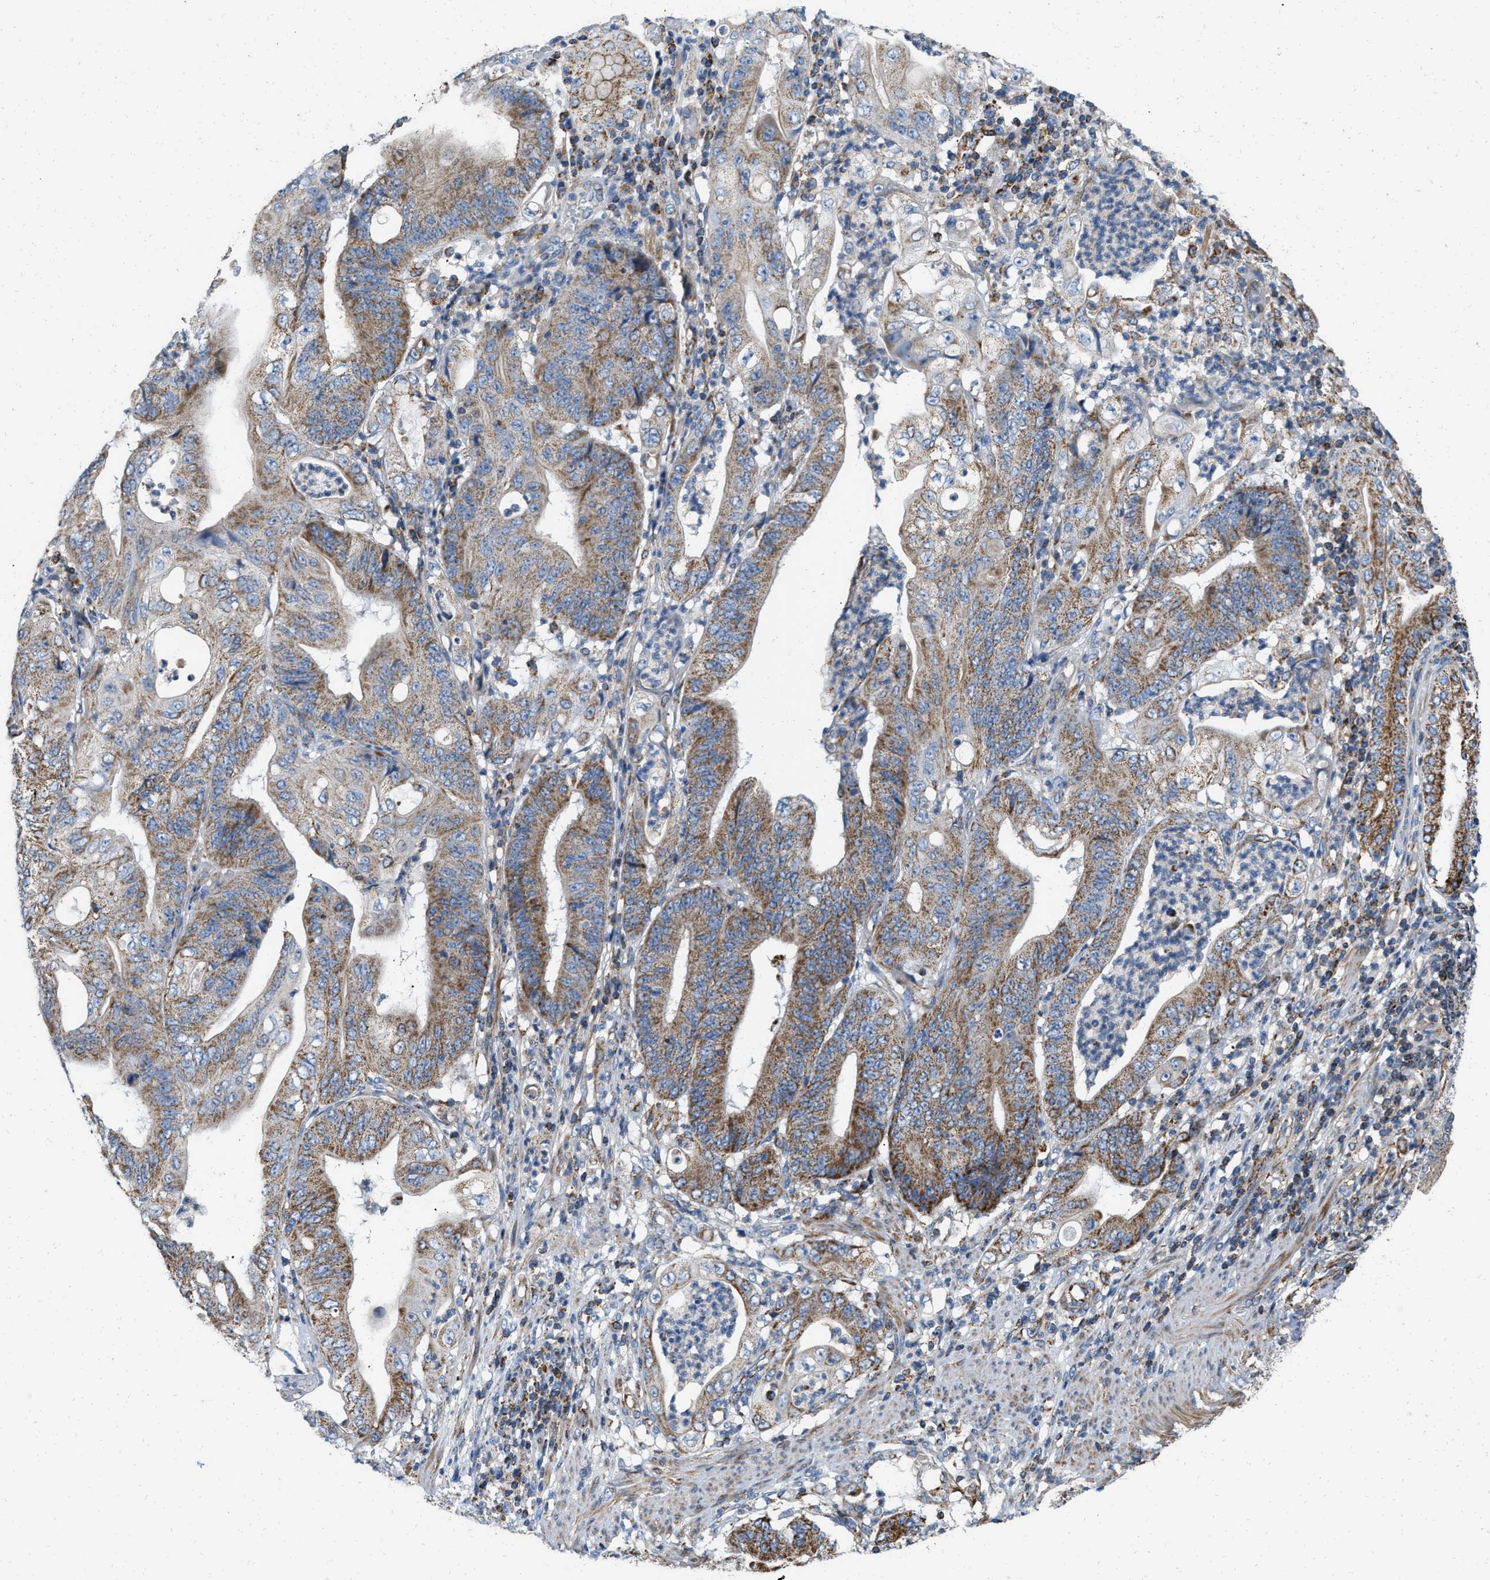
{"staining": {"intensity": "moderate", "quantity": ">75%", "location": "cytoplasmic/membranous"}, "tissue": "stomach cancer", "cell_type": "Tumor cells", "image_type": "cancer", "snomed": [{"axis": "morphology", "description": "Adenocarcinoma, NOS"}, {"axis": "topography", "description": "Stomach"}], "caption": "A high-resolution image shows immunohistochemistry staining of stomach cancer (adenocarcinoma), which exhibits moderate cytoplasmic/membranous positivity in about >75% of tumor cells. (DAB (3,3'-diaminobenzidine) IHC with brightfield microscopy, high magnification).", "gene": "GRB10", "patient": {"sex": "female", "age": 73}}